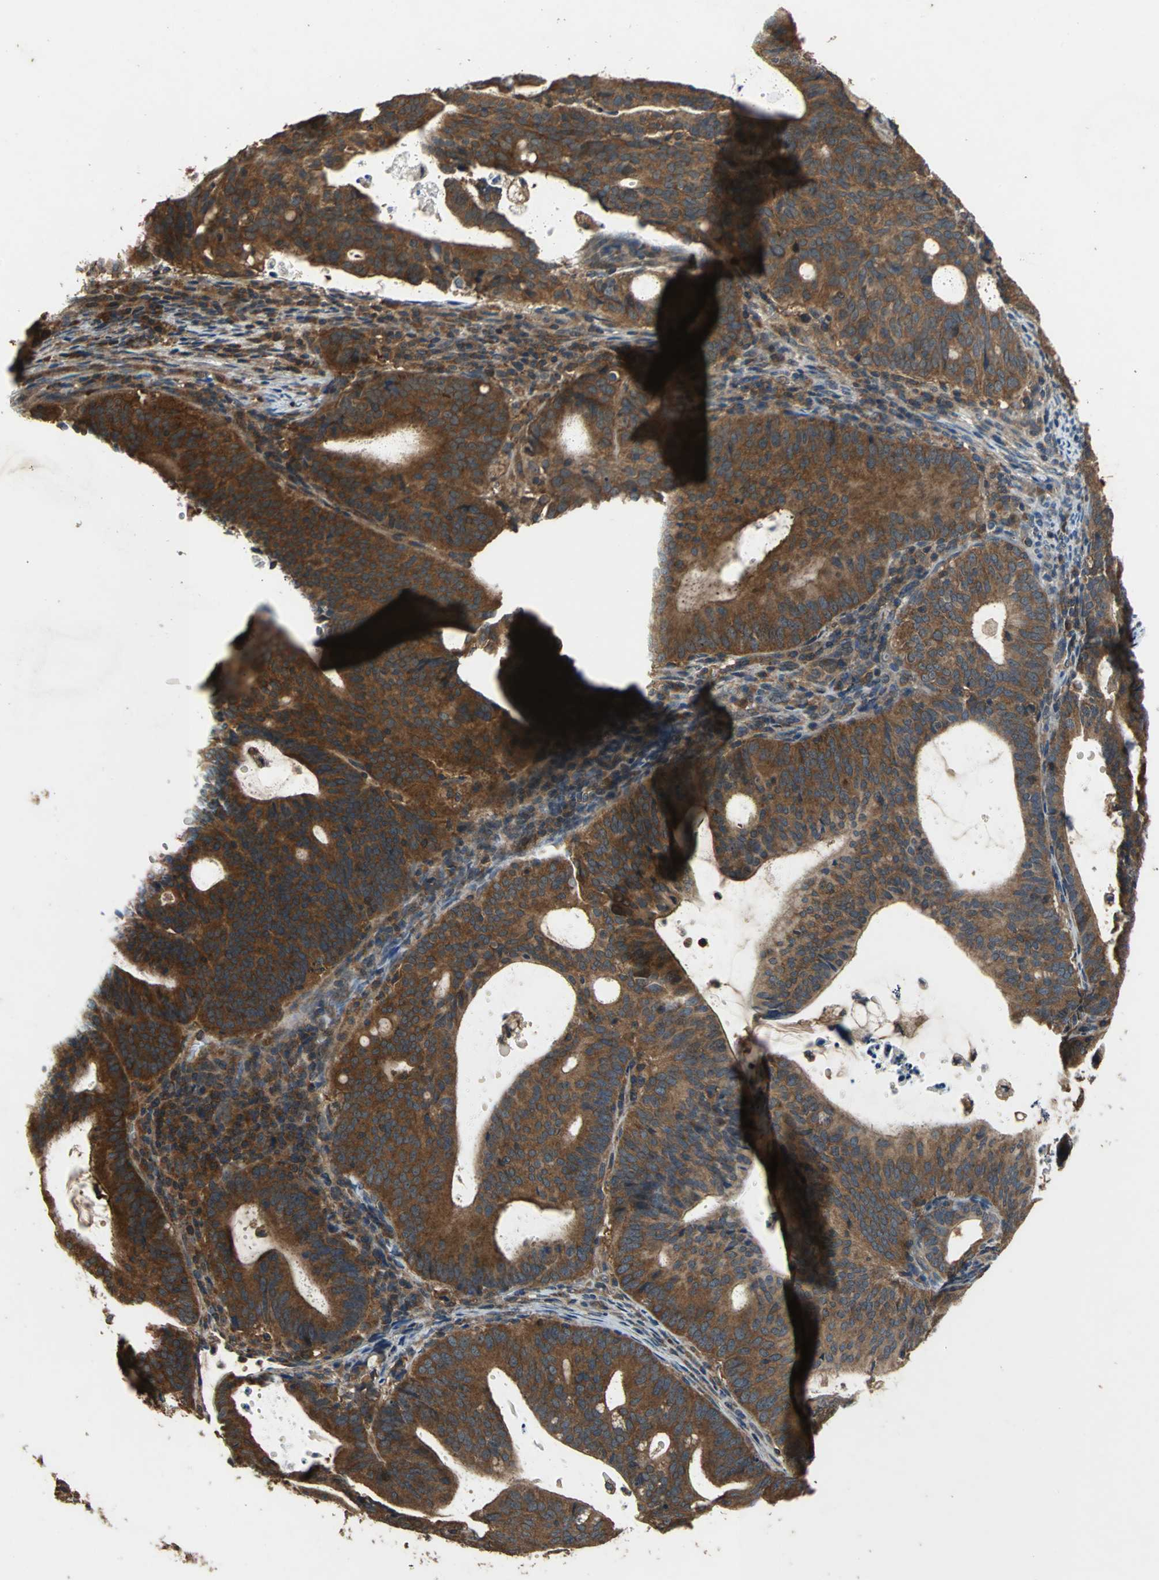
{"staining": {"intensity": "strong", "quantity": ">75%", "location": "cytoplasmic/membranous"}, "tissue": "endometrial cancer", "cell_type": "Tumor cells", "image_type": "cancer", "snomed": [{"axis": "morphology", "description": "Adenocarcinoma, NOS"}, {"axis": "topography", "description": "Uterus"}], "caption": "This photomicrograph reveals endometrial cancer (adenocarcinoma) stained with immunohistochemistry (IHC) to label a protein in brown. The cytoplasmic/membranous of tumor cells show strong positivity for the protein. Nuclei are counter-stained blue.", "gene": "ZNF608", "patient": {"sex": "female", "age": 83}}